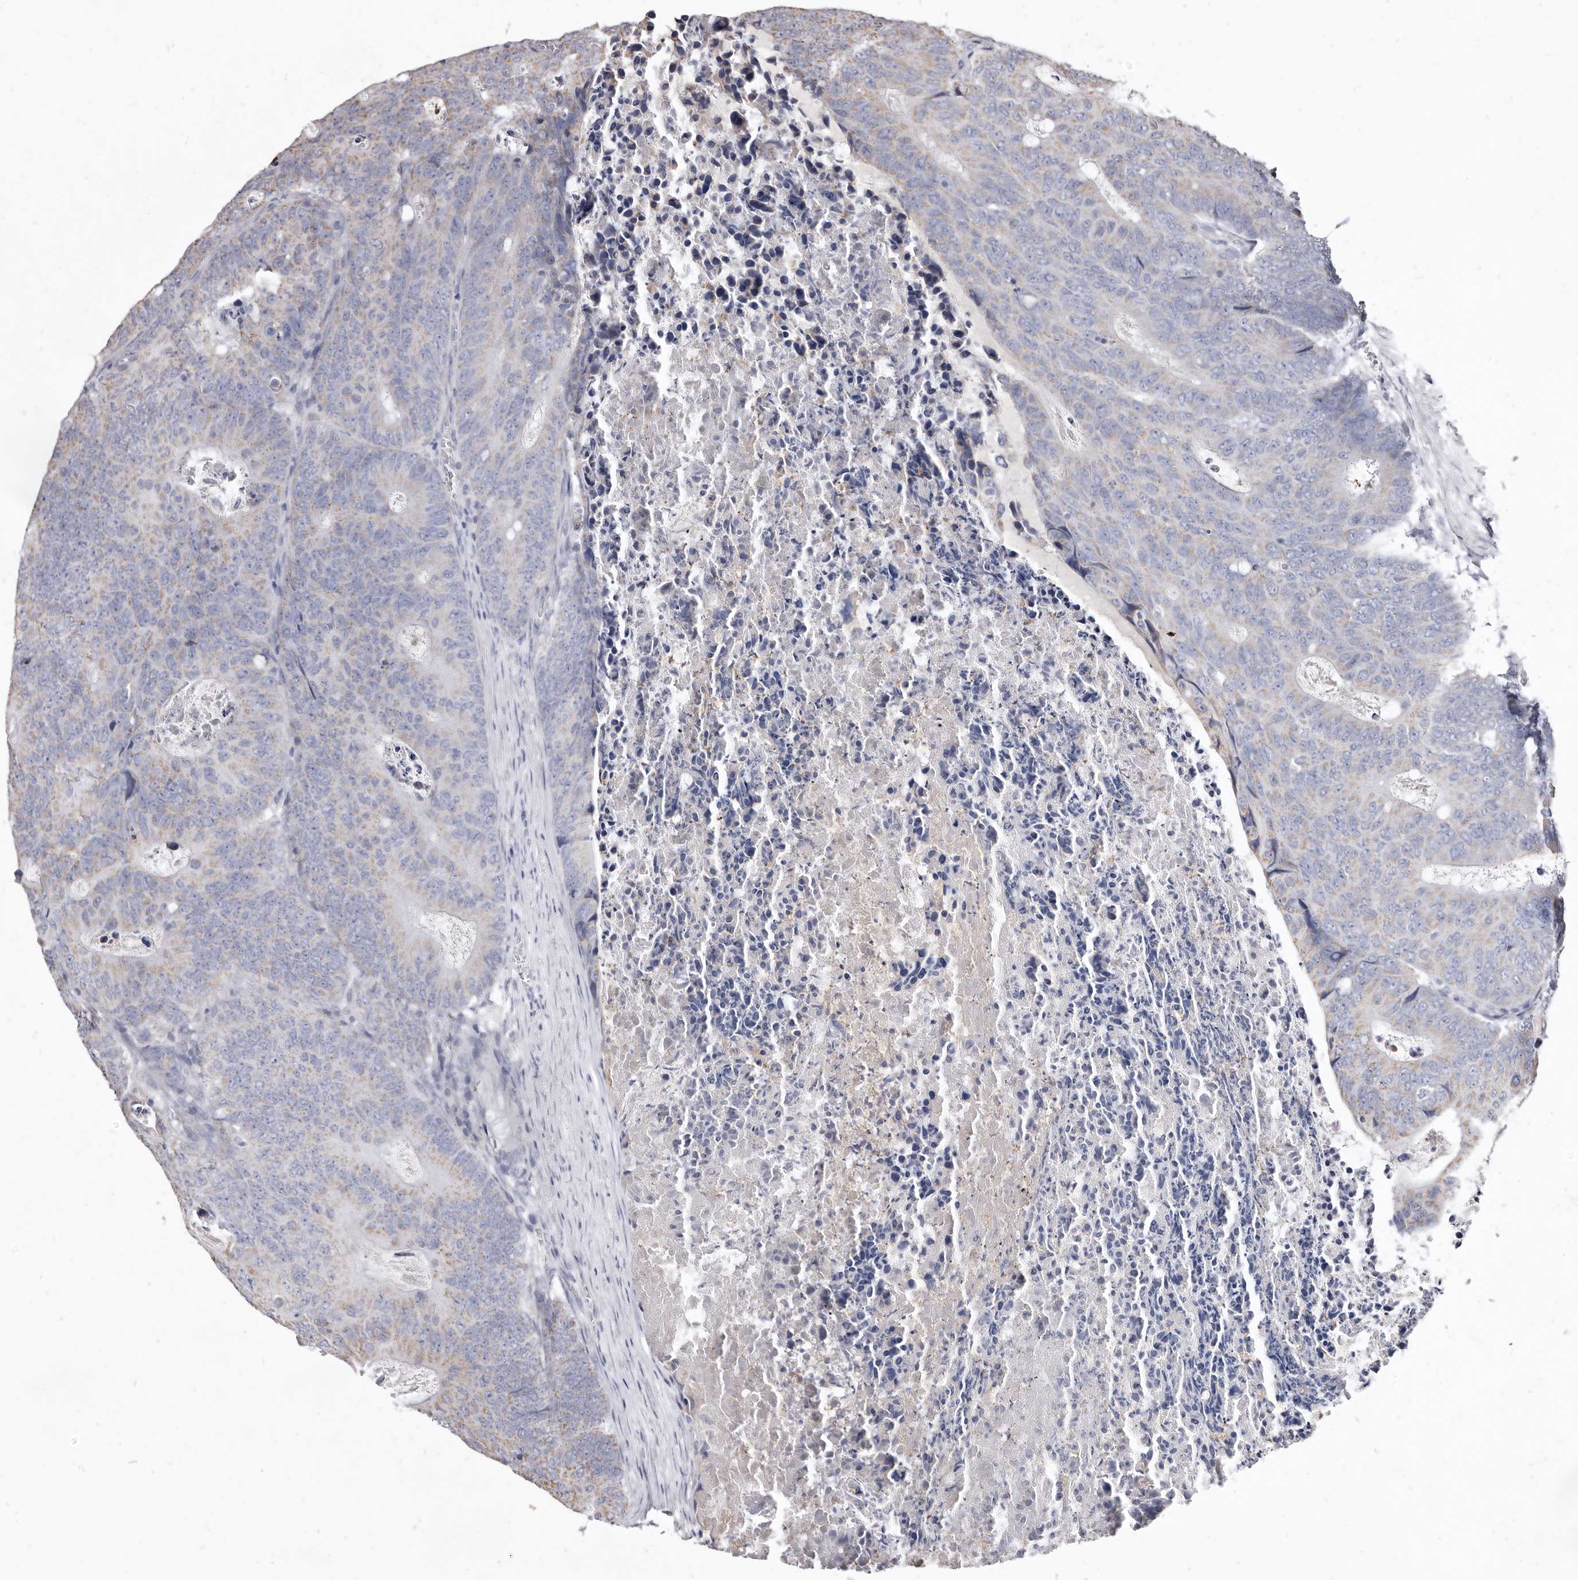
{"staining": {"intensity": "negative", "quantity": "none", "location": "none"}, "tissue": "colorectal cancer", "cell_type": "Tumor cells", "image_type": "cancer", "snomed": [{"axis": "morphology", "description": "Adenocarcinoma, NOS"}, {"axis": "topography", "description": "Colon"}], "caption": "This is a photomicrograph of immunohistochemistry (IHC) staining of colorectal adenocarcinoma, which shows no staining in tumor cells.", "gene": "CYP2E1", "patient": {"sex": "male", "age": 87}}